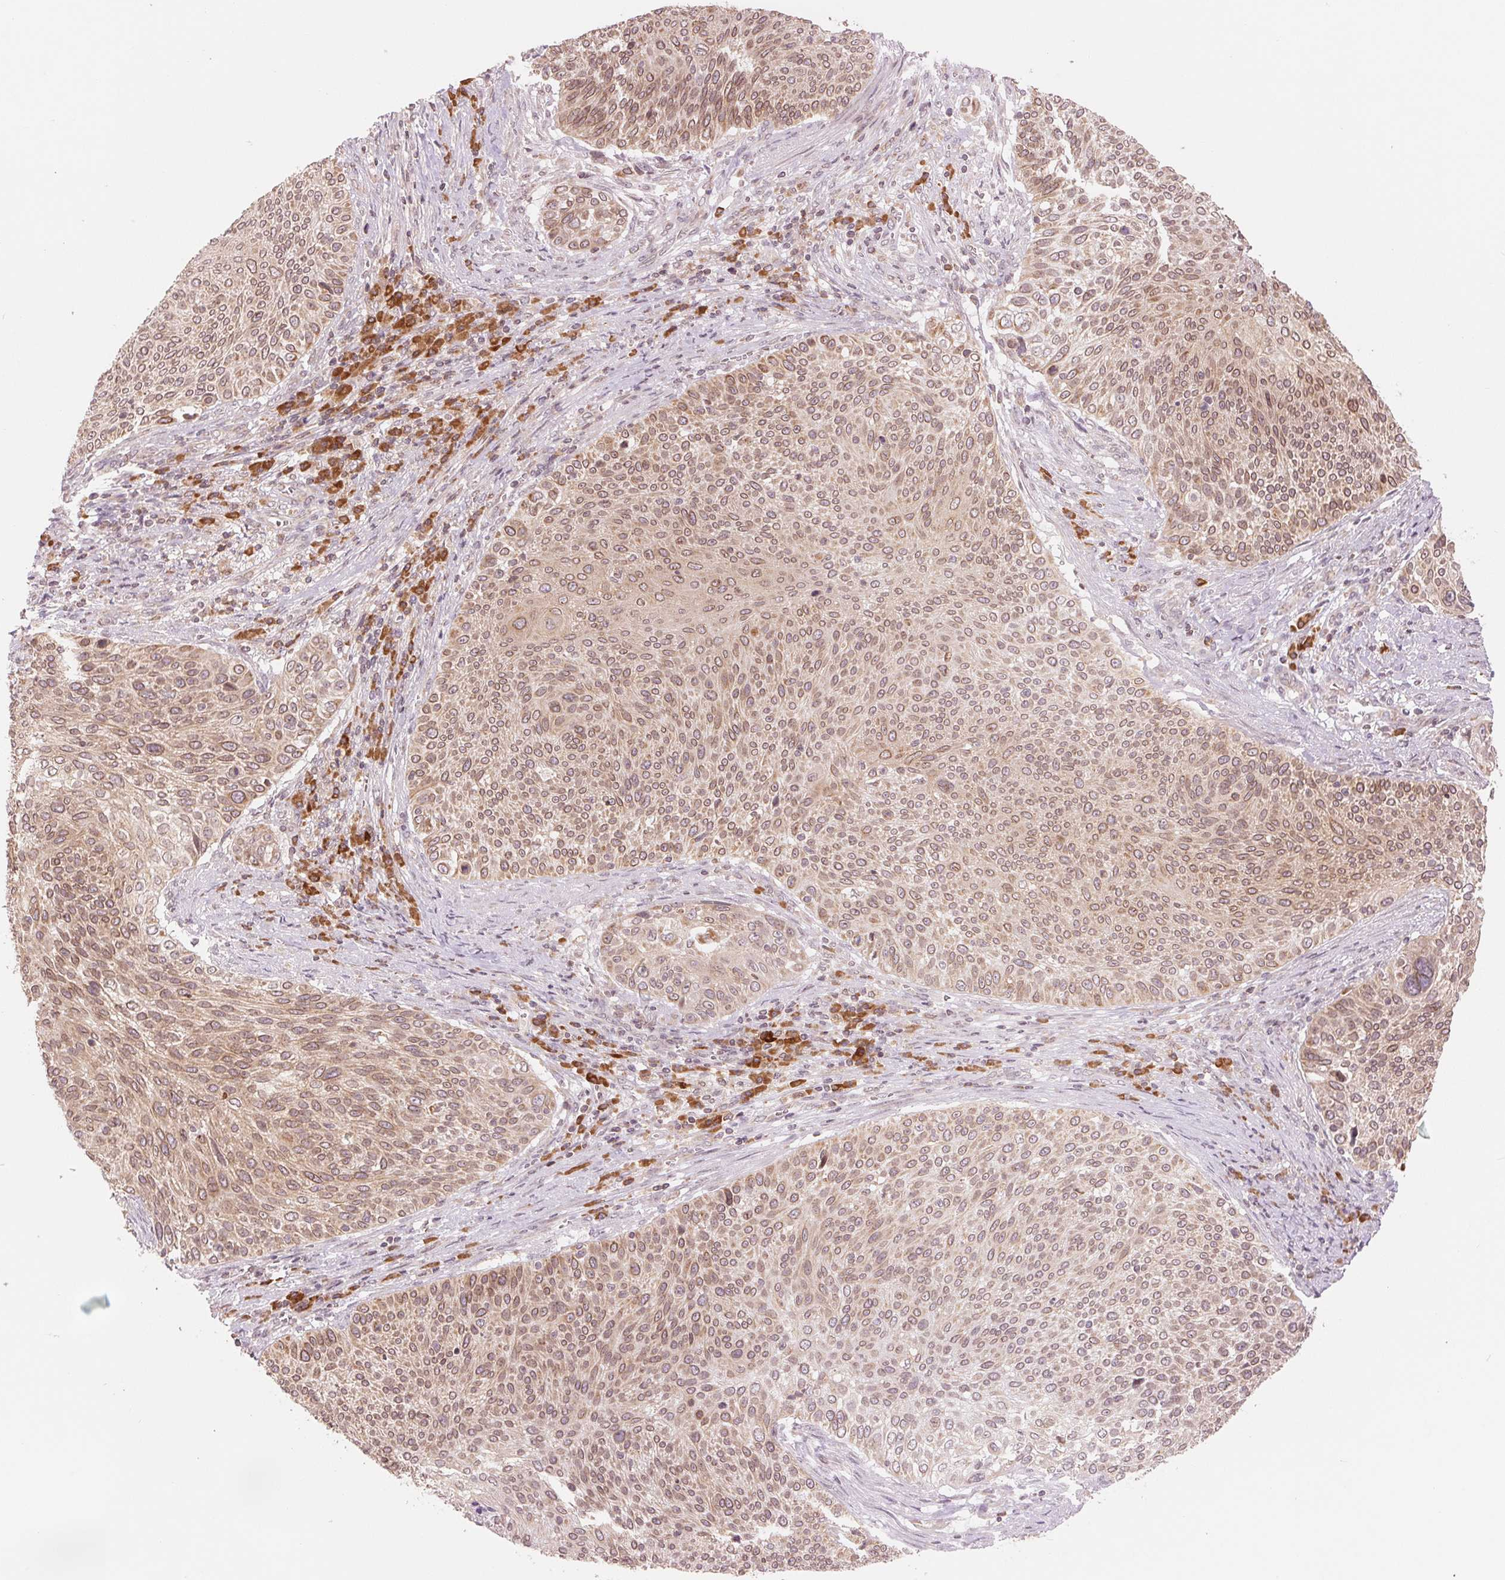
{"staining": {"intensity": "moderate", "quantity": ">75%", "location": "cytoplasmic/membranous"}, "tissue": "cervical cancer", "cell_type": "Tumor cells", "image_type": "cancer", "snomed": [{"axis": "morphology", "description": "Squamous cell carcinoma, NOS"}, {"axis": "topography", "description": "Cervix"}], "caption": "Immunohistochemistry (IHC) photomicrograph of neoplastic tissue: human cervical cancer stained using immunohistochemistry reveals medium levels of moderate protein expression localized specifically in the cytoplasmic/membranous of tumor cells, appearing as a cytoplasmic/membranous brown color.", "gene": "TECR", "patient": {"sex": "female", "age": 31}}